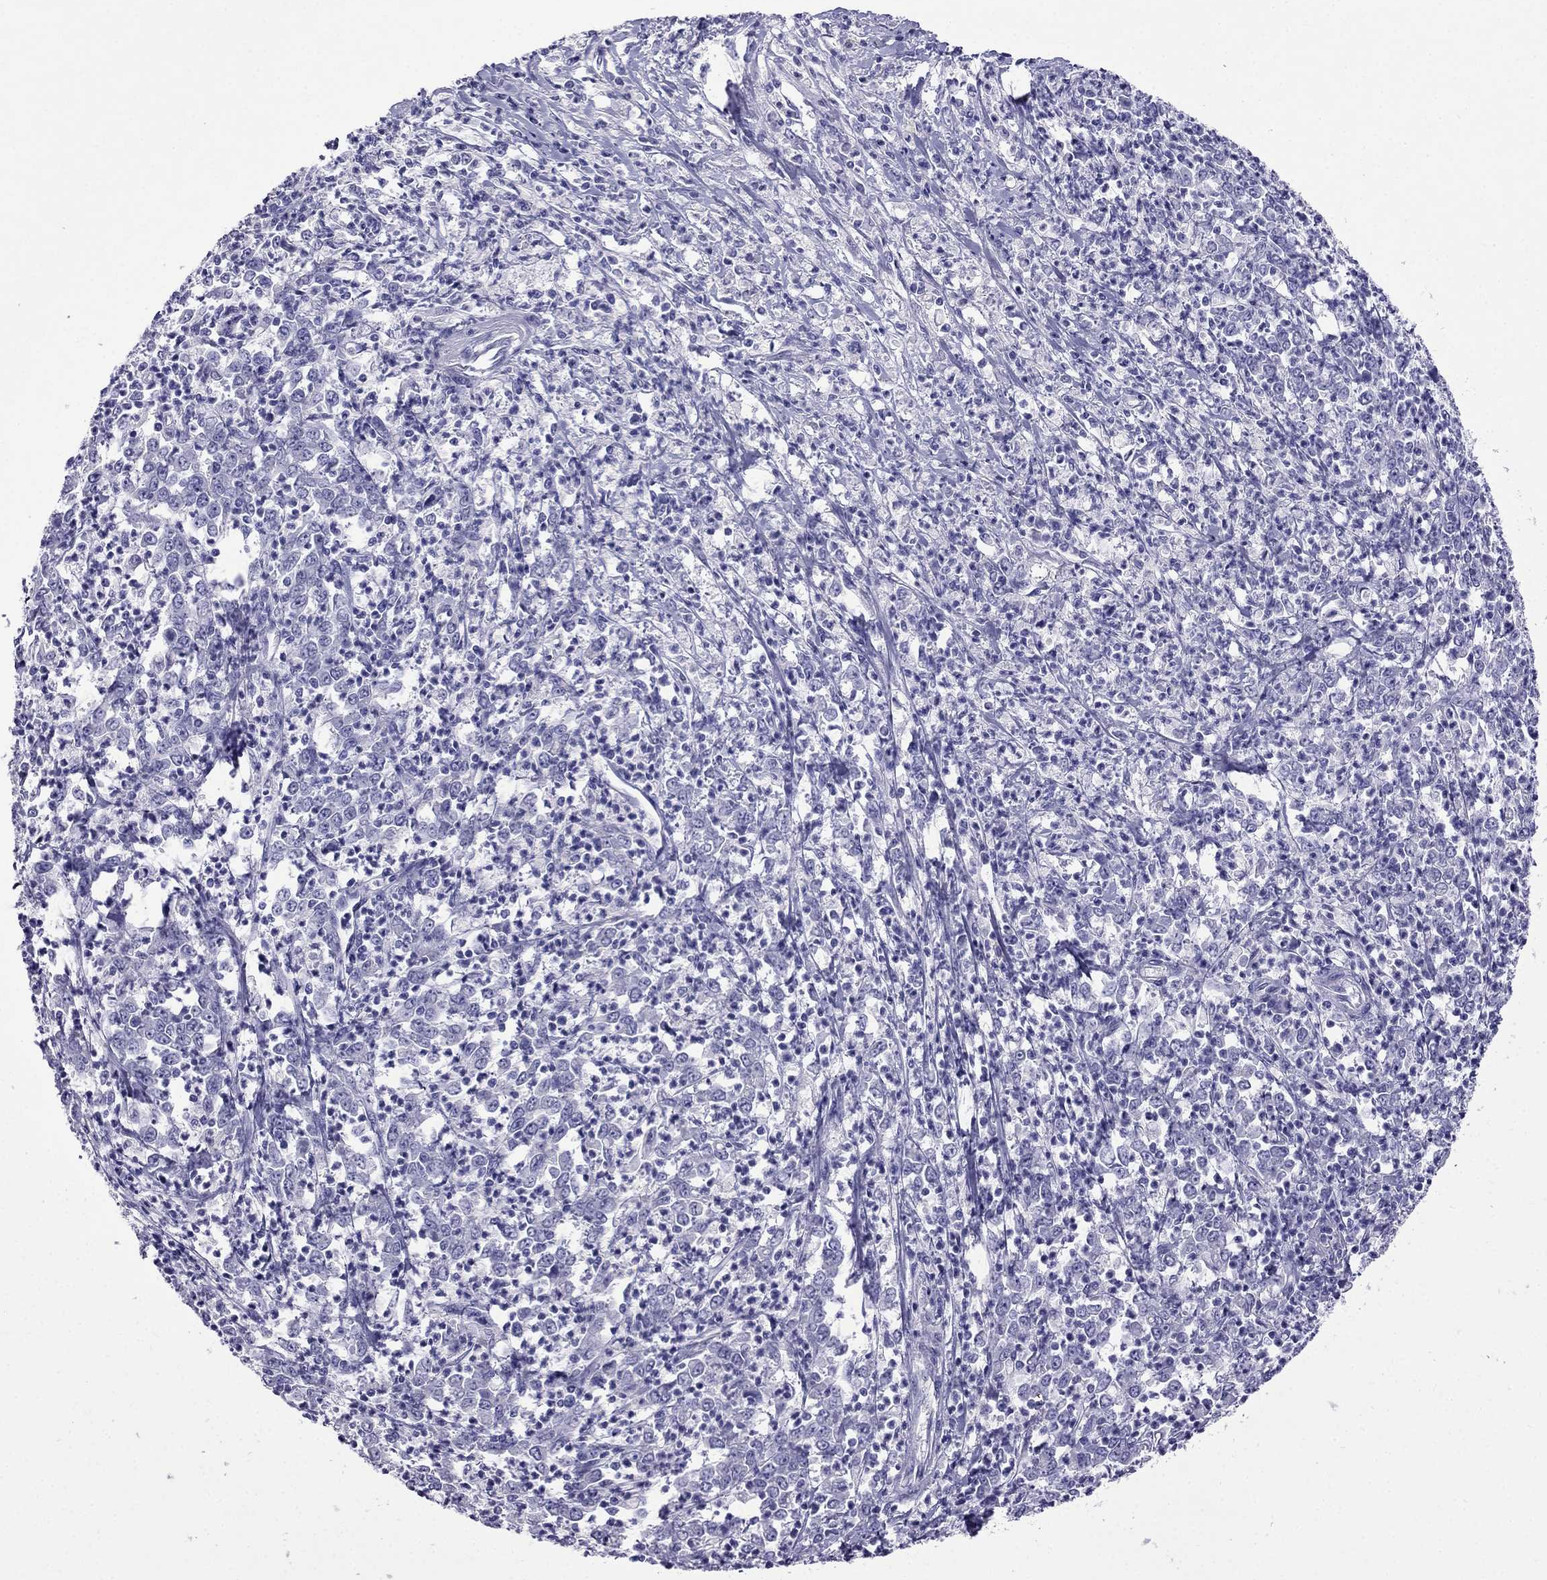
{"staining": {"intensity": "negative", "quantity": "none", "location": "none"}, "tissue": "stomach cancer", "cell_type": "Tumor cells", "image_type": "cancer", "snomed": [{"axis": "morphology", "description": "Adenocarcinoma, NOS"}, {"axis": "topography", "description": "Stomach, lower"}], "caption": "DAB immunohistochemical staining of stomach cancer (adenocarcinoma) reveals no significant positivity in tumor cells.", "gene": "ARR3", "patient": {"sex": "female", "age": 71}}